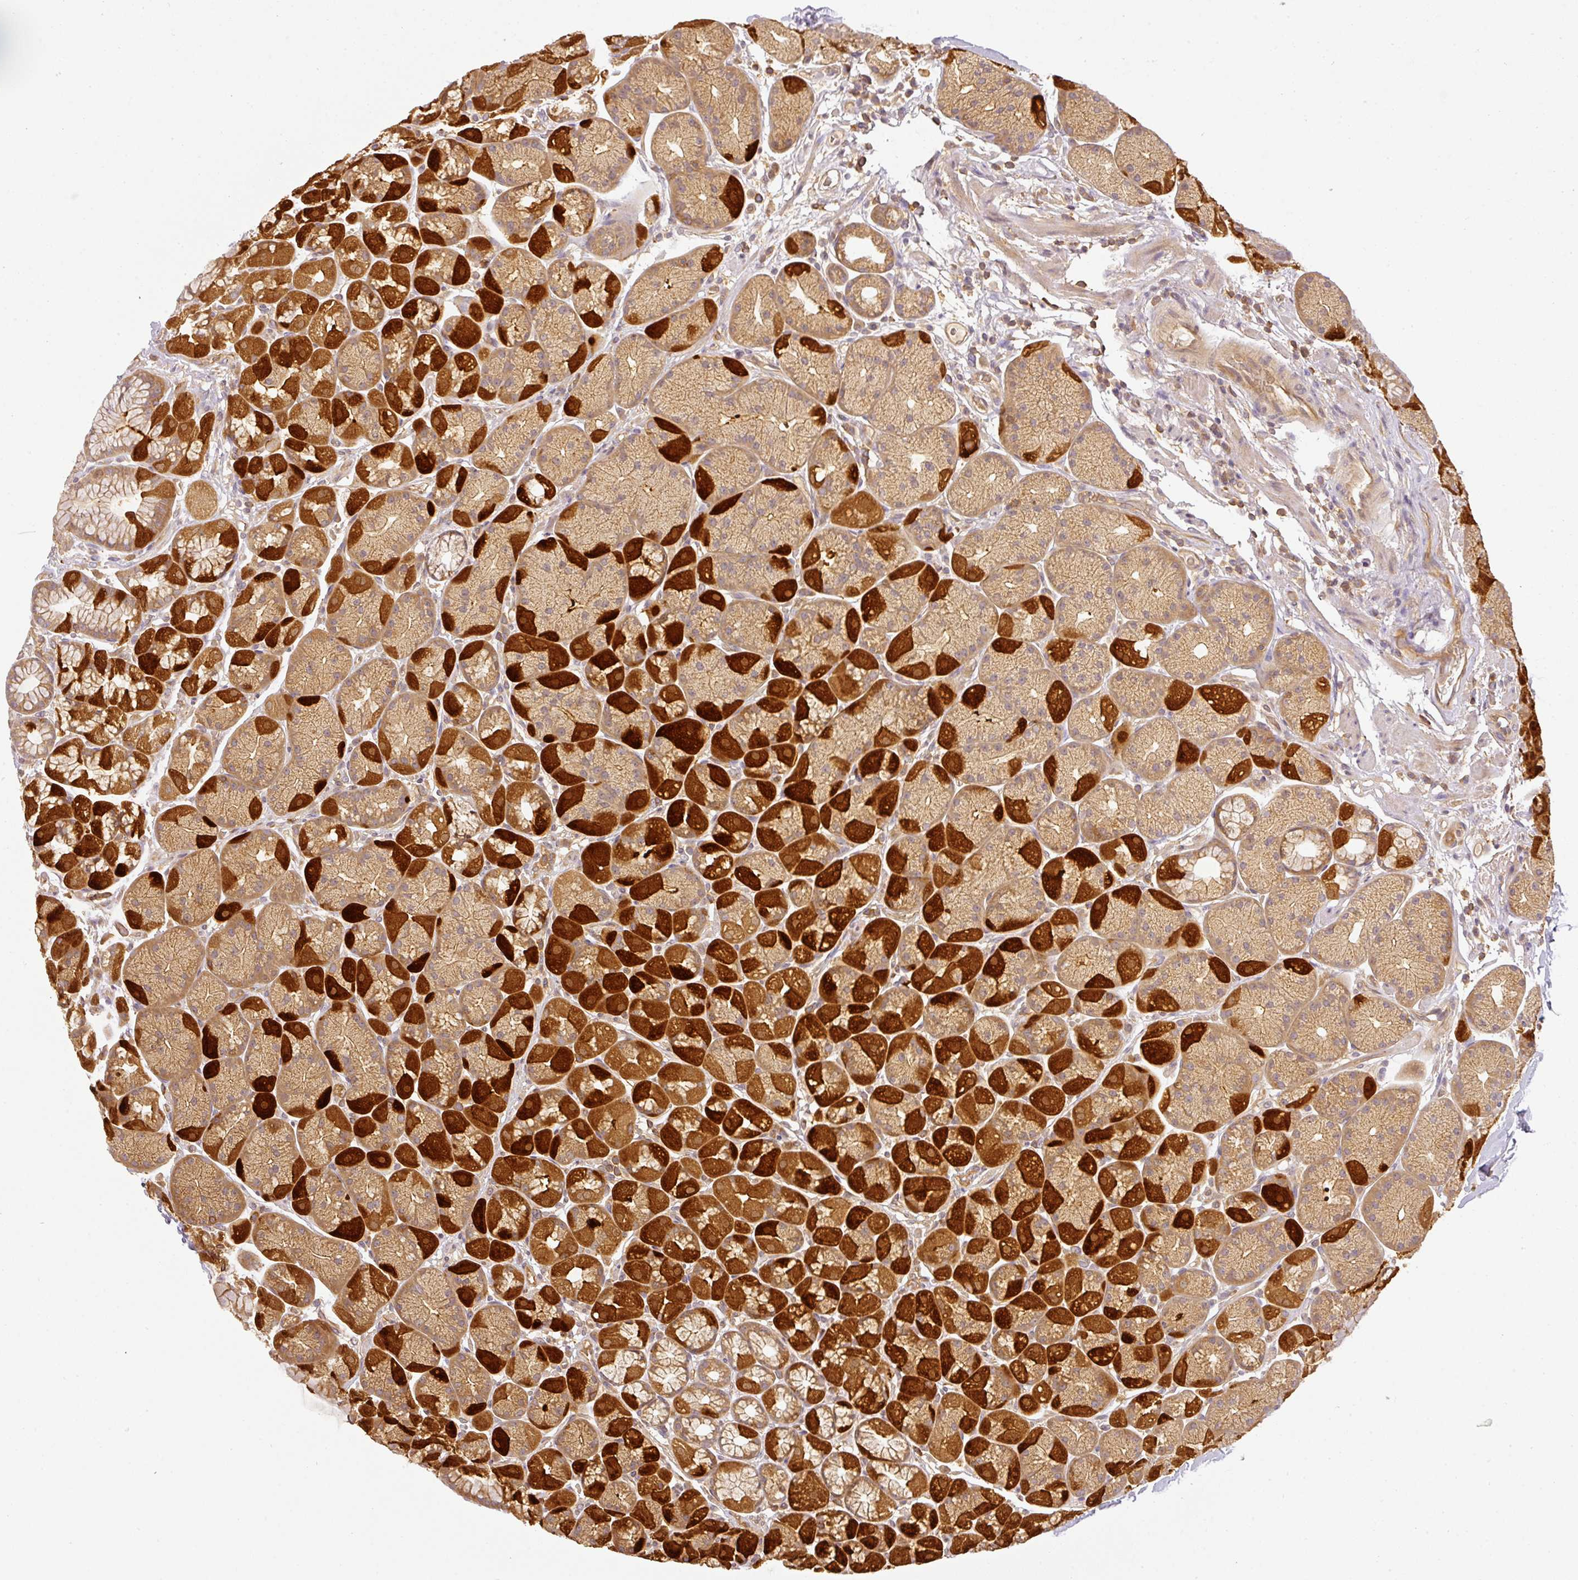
{"staining": {"intensity": "strong", "quantity": "25%-75%", "location": "cytoplasmic/membranous"}, "tissue": "stomach", "cell_type": "Glandular cells", "image_type": "normal", "snomed": [{"axis": "morphology", "description": "Normal tissue, NOS"}, {"axis": "topography", "description": "Stomach, lower"}], "caption": "Immunohistochemical staining of unremarkable stomach reveals high levels of strong cytoplasmic/membranous expression in about 25%-75% of glandular cells. (brown staining indicates protein expression, while blue staining denotes nuclei).", "gene": "TCL1B", "patient": {"sex": "male", "age": 67}}